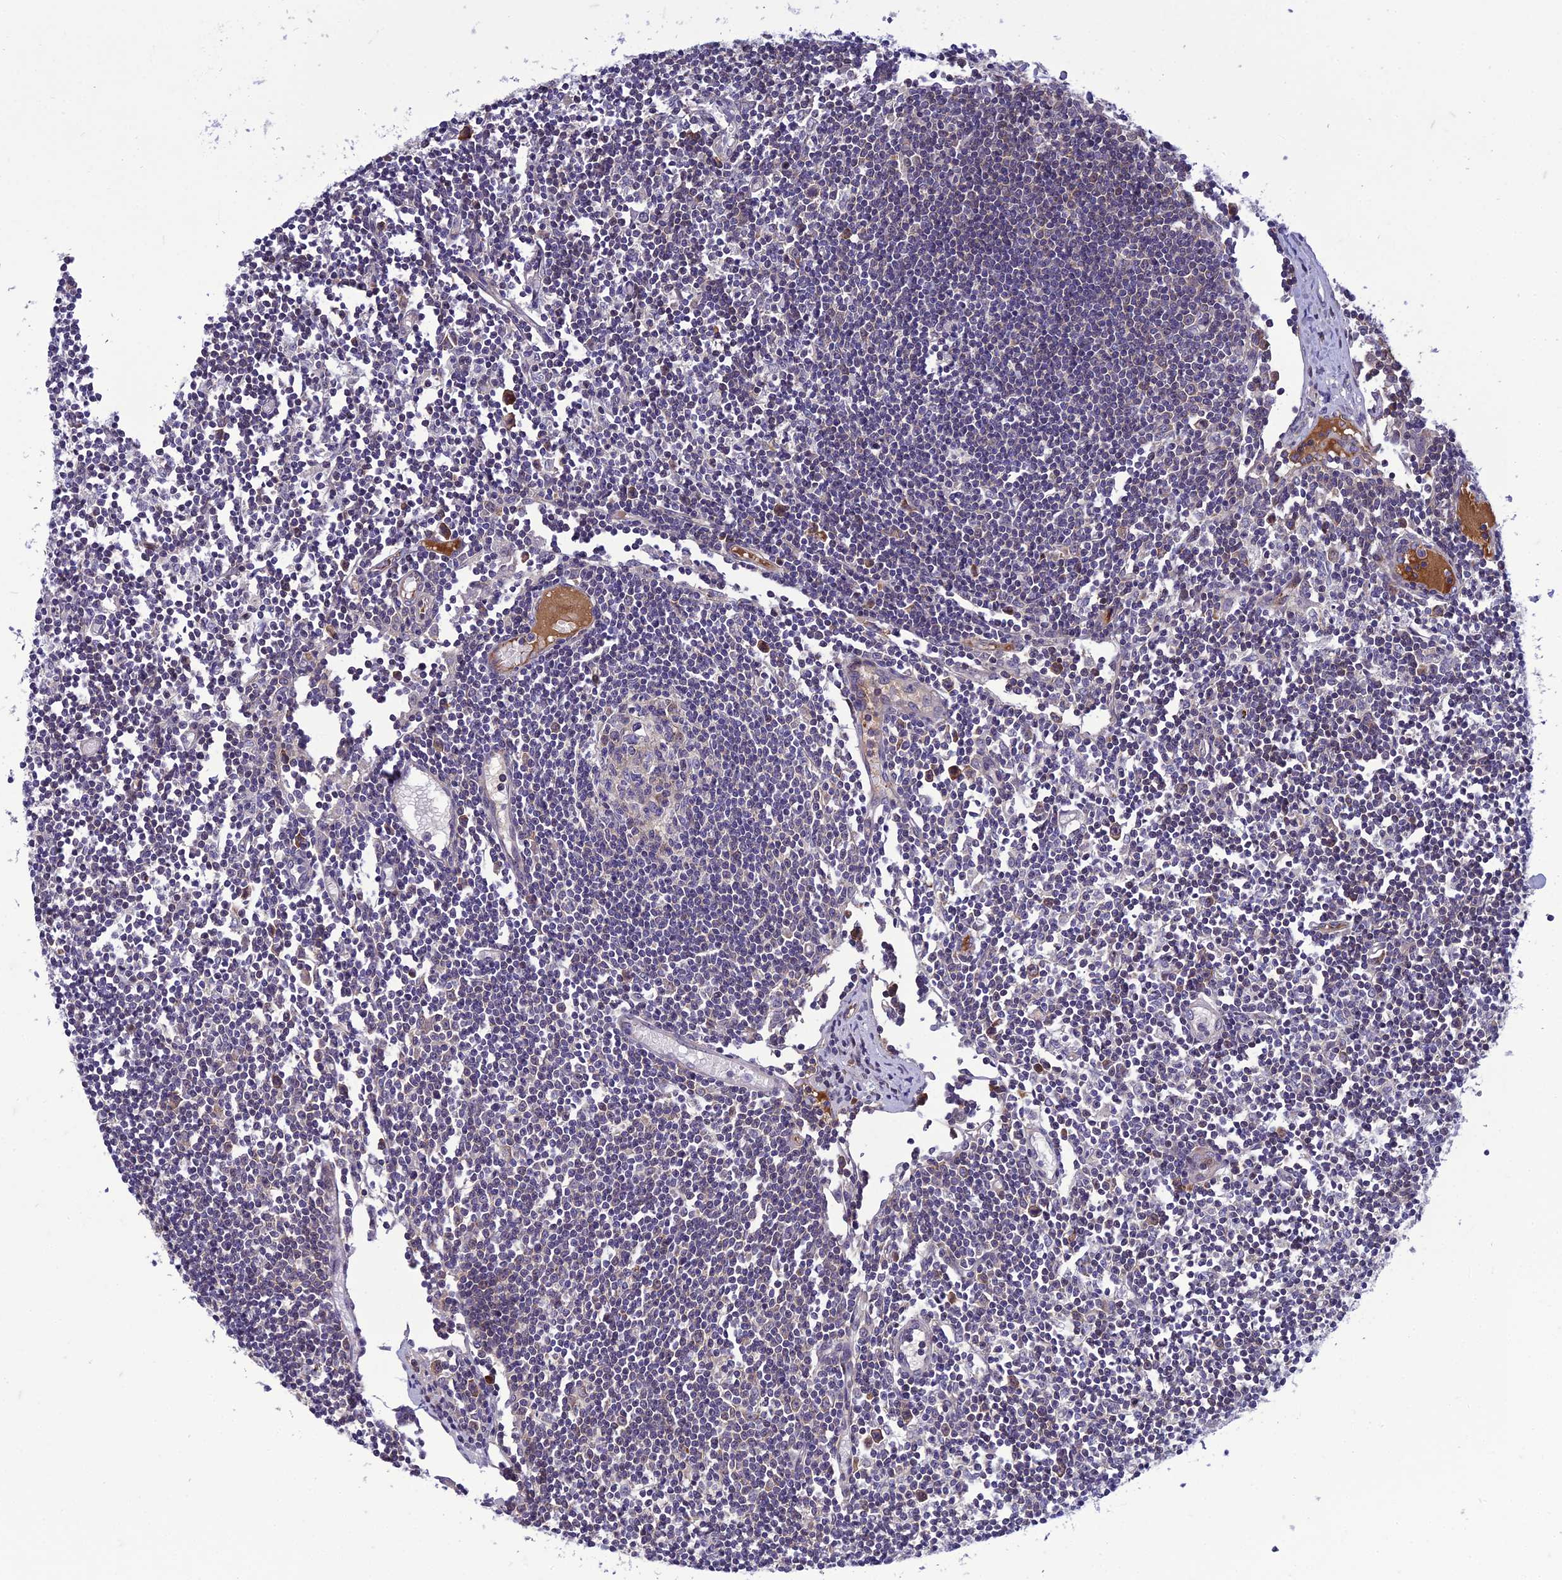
{"staining": {"intensity": "negative", "quantity": "none", "location": "none"}, "tissue": "lymph node", "cell_type": "Germinal center cells", "image_type": "normal", "snomed": [{"axis": "morphology", "description": "Normal tissue, NOS"}, {"axis": "topography", "description": "Lymph node"}], "caption": "An image of lymph node stained for a protein displays no brown staining in germinal center cells.", "gene": "GAB4", "patient": {"sex": "female", "age": 11}}